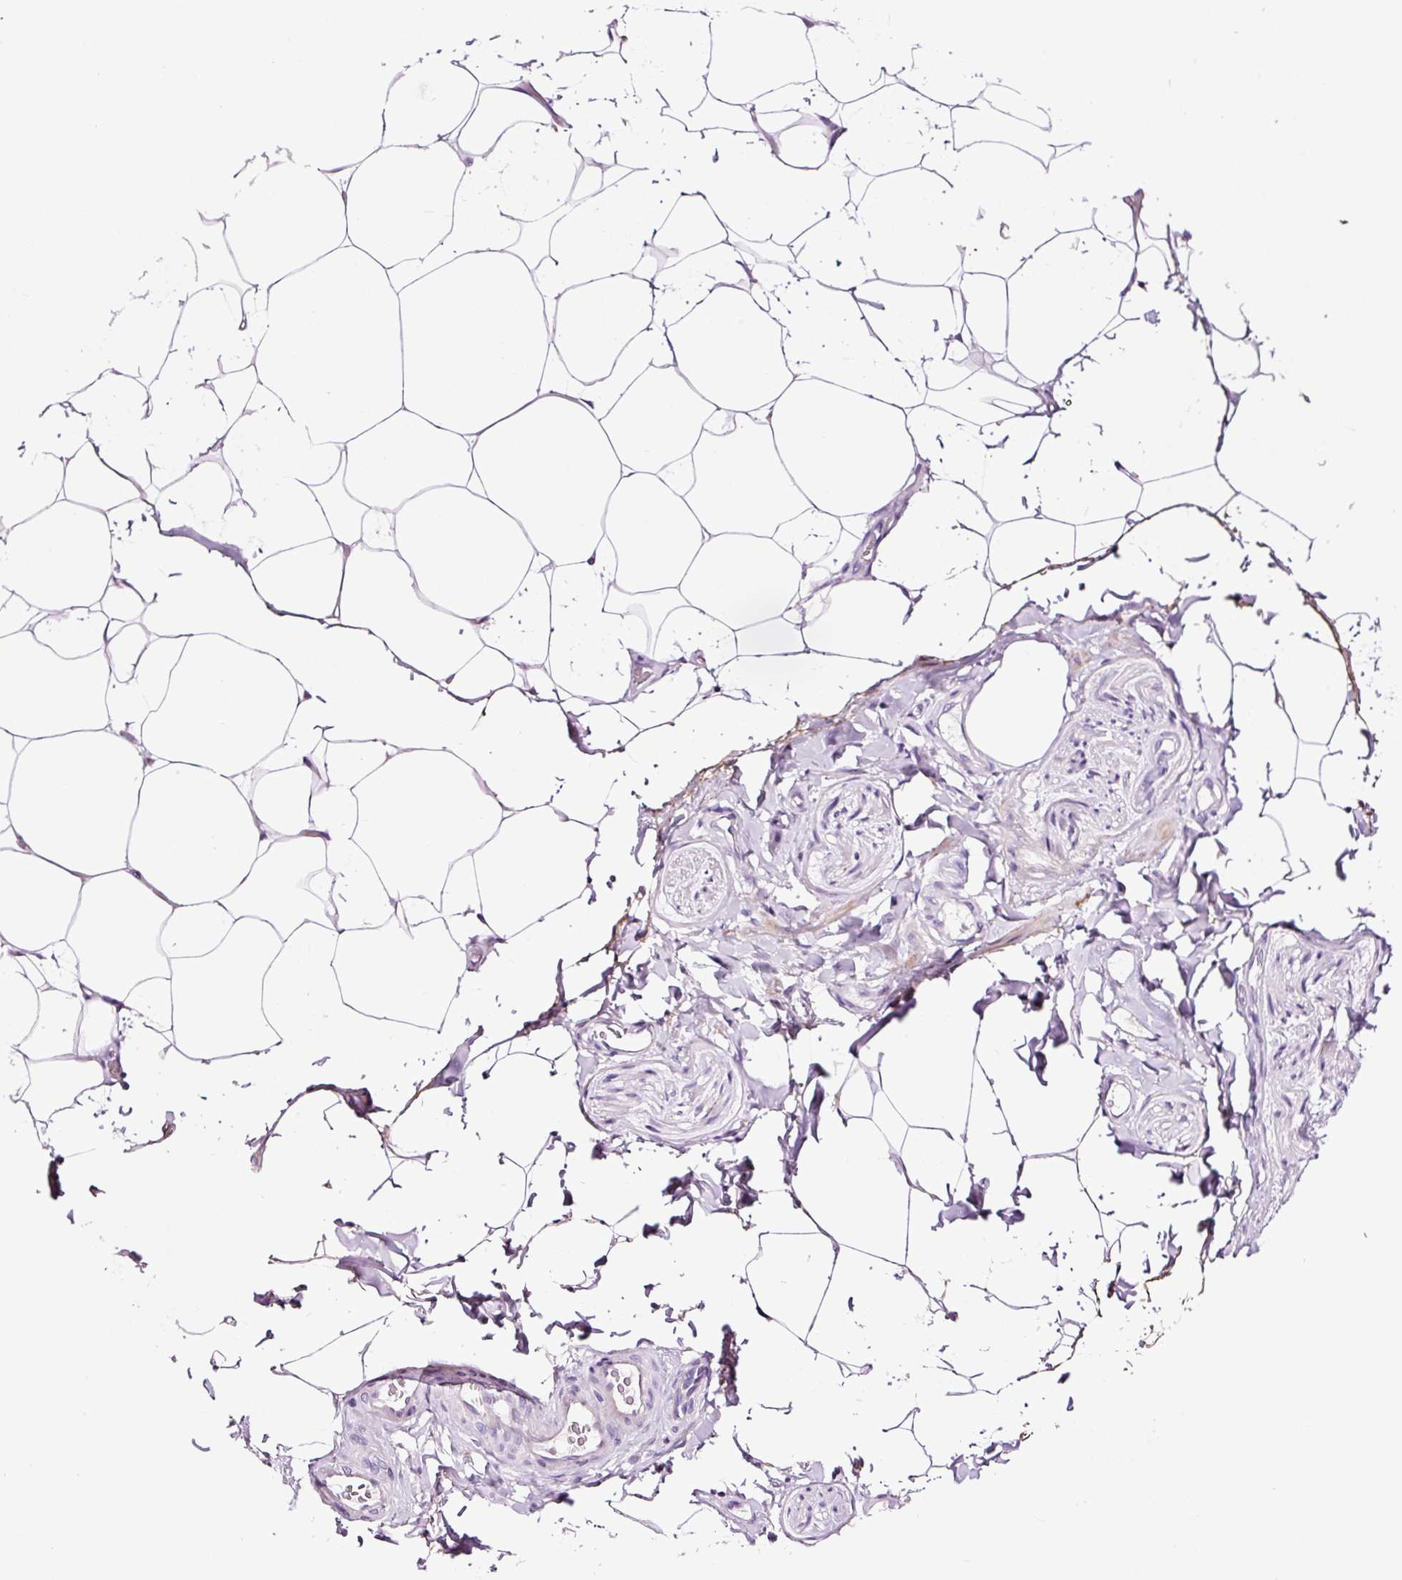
{"staining": {"intensity": "negative", "quantity": "none", "location": "none"}, "tissue": "adipose tissue", "cell_type": "Adipocytes", "image_type": "normal", "snomed": [{"axis": "morphology", "description": "Normal tissue, NOS"}, {"axis": "topography", "description": "Vascular tissue"}, {"axis": "topography", "description": "Peripheral nerve tissue"}], "caption": "DAB immunohistochemical staining of unremarkable human adipose tissue shows no significant expression in adipocytes. (DAB (3,3'-diaminobenzidine) immunohistochemistry (IHC) visualized using brightfield microscopy, high magnification).", "gene": "PAM", "patient": {"sex": "male", "age": 41}}